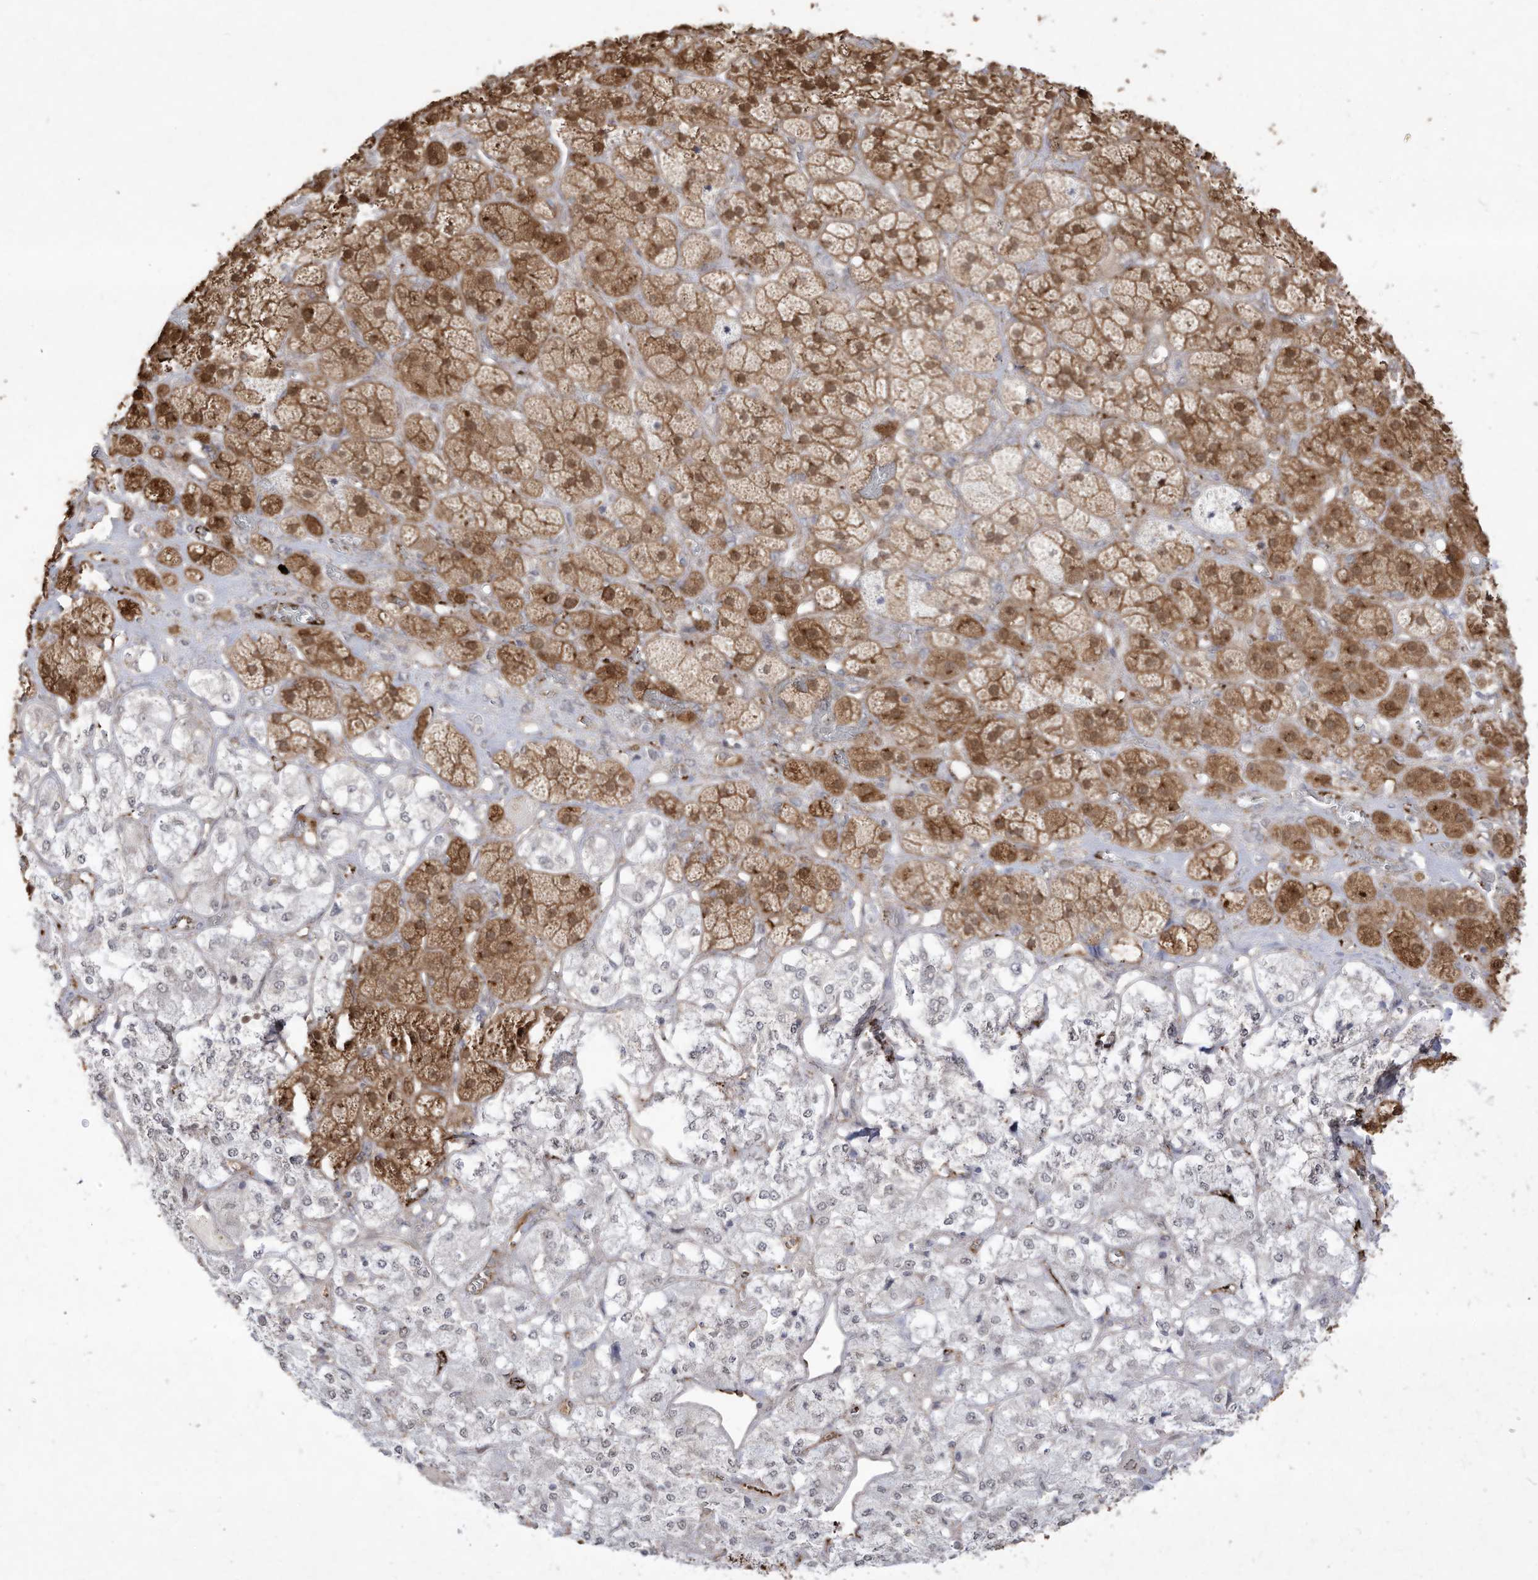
{"staining": {"intensity": "strong", "quantity": ">75%", "location": "cytoplasmic/membranous,nuclear"}, "tissue": "adrenal gland", "cell_type": "Glandular cells", "image_type": "normal", "snomed": [{"axis": "morphology", "description": "Normal tissue, NOS"}, {"axis": "topography", "description": "Adrenal gland"}], "caption": "Brown immunohistochemical staining in unremarkable human adrenal gland demonstrates strong cytoplasmic/membranous,nuclear positivity in about >75% of glandular cells. The staining was performed using DAB (3,3'-diaminobenzidine) to visualize the protein expression in brown, while the nuclei were stained in blue with hematoxylin (Magnification: 20x).", "gene": "ZGRF1", "patient": {"sex": "male", "age": 57}}